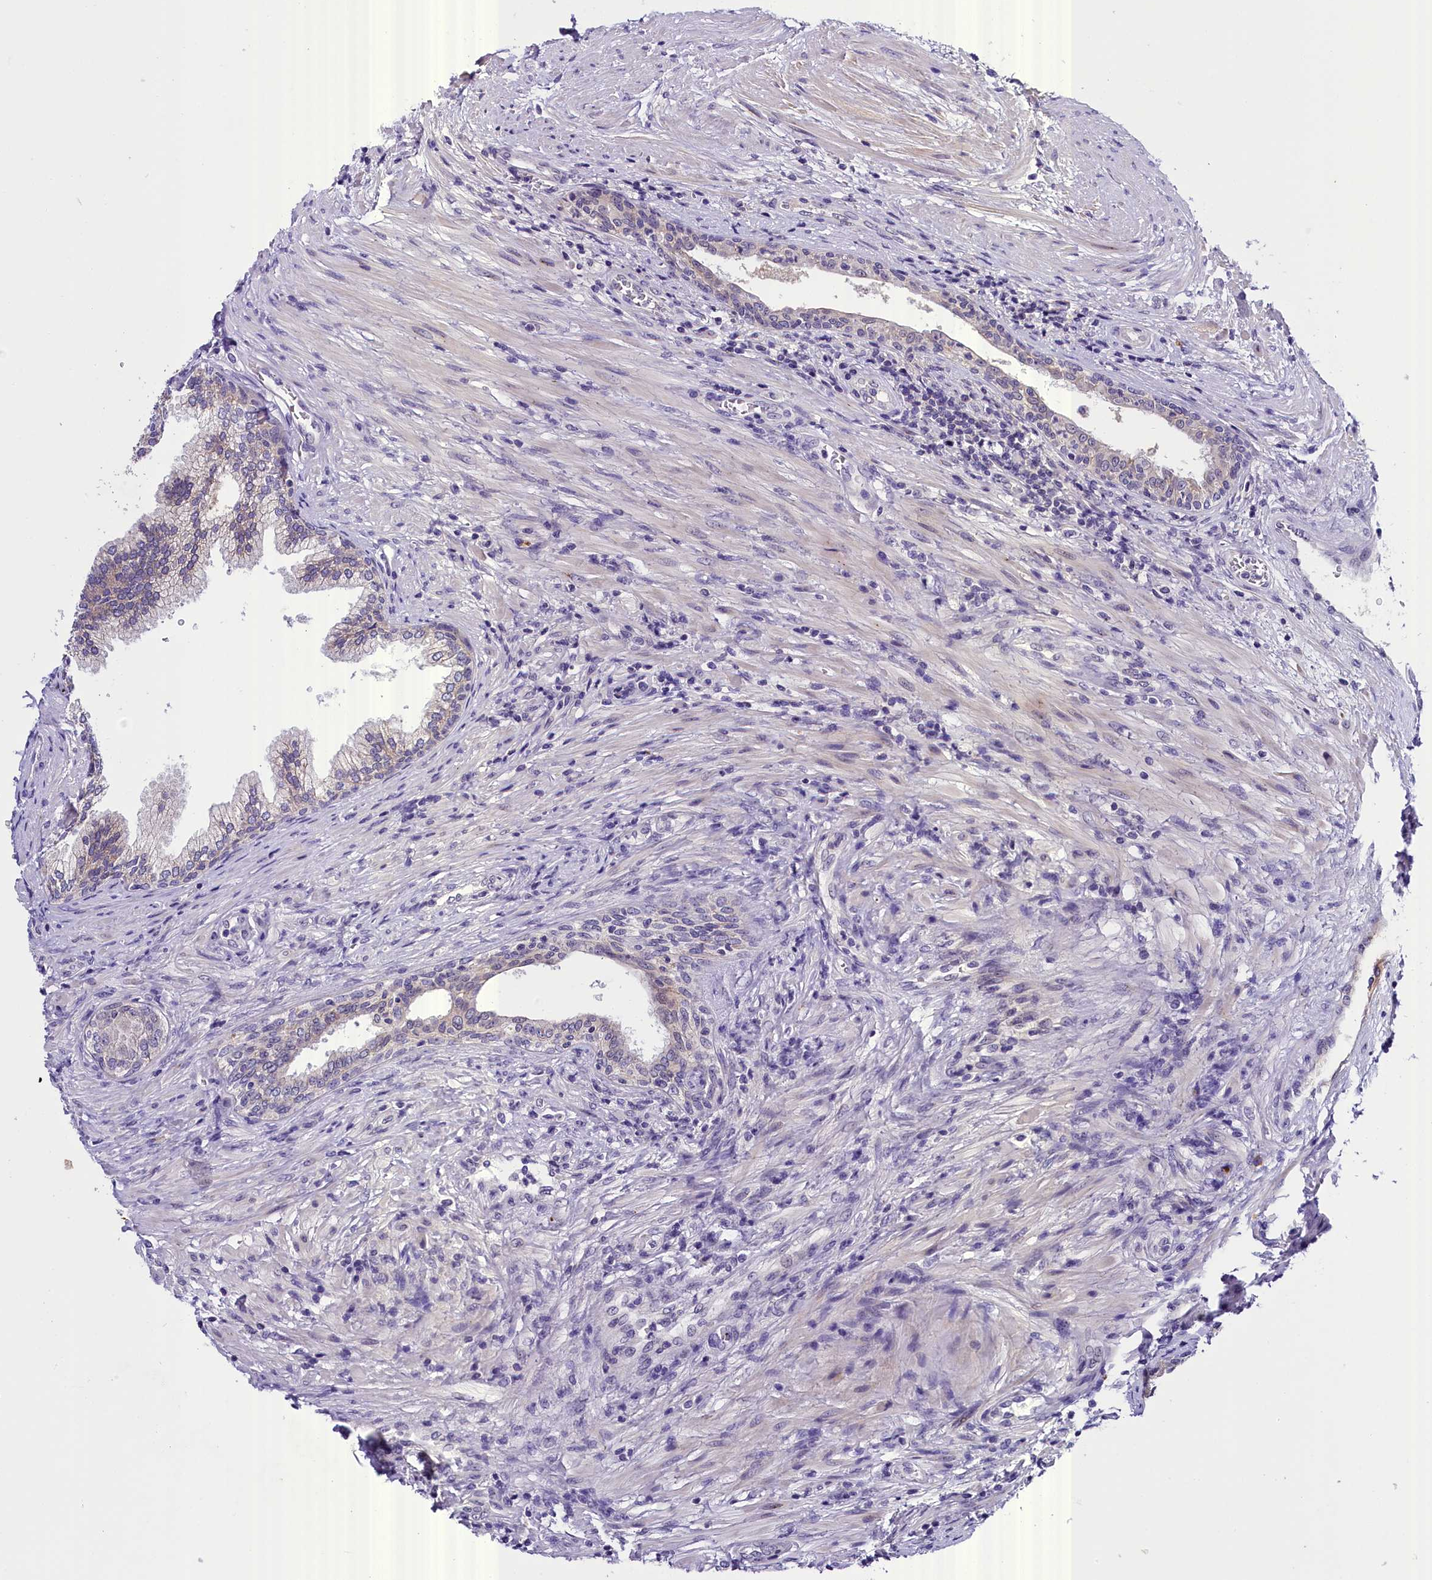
{"staining": {"intensity": "negative", "quantity": "none", "location": "none"}, "tissue": "prostate", "cell_type": "Glandular cells", "image_type": "normal", "snomed": [{"axis": "morphology", "description": "Normal tissue, NOS"}, {"axis": "topography", "description": "Prostate"}], "caption": "DAB (3,3'-diaminobenzidine) immunohistochemical staining of unremarkable prostate reveals no significant expression in glandular cells. The staining was performed using DAB (3,3'-diaminobenzidine) to visualize the protein expression in brown, while the nuclei were stained in blue with hematoxylin (Magnification: 20x).", "gene": "ENKD1", "patient": {"sex": "male", "age": 76}}